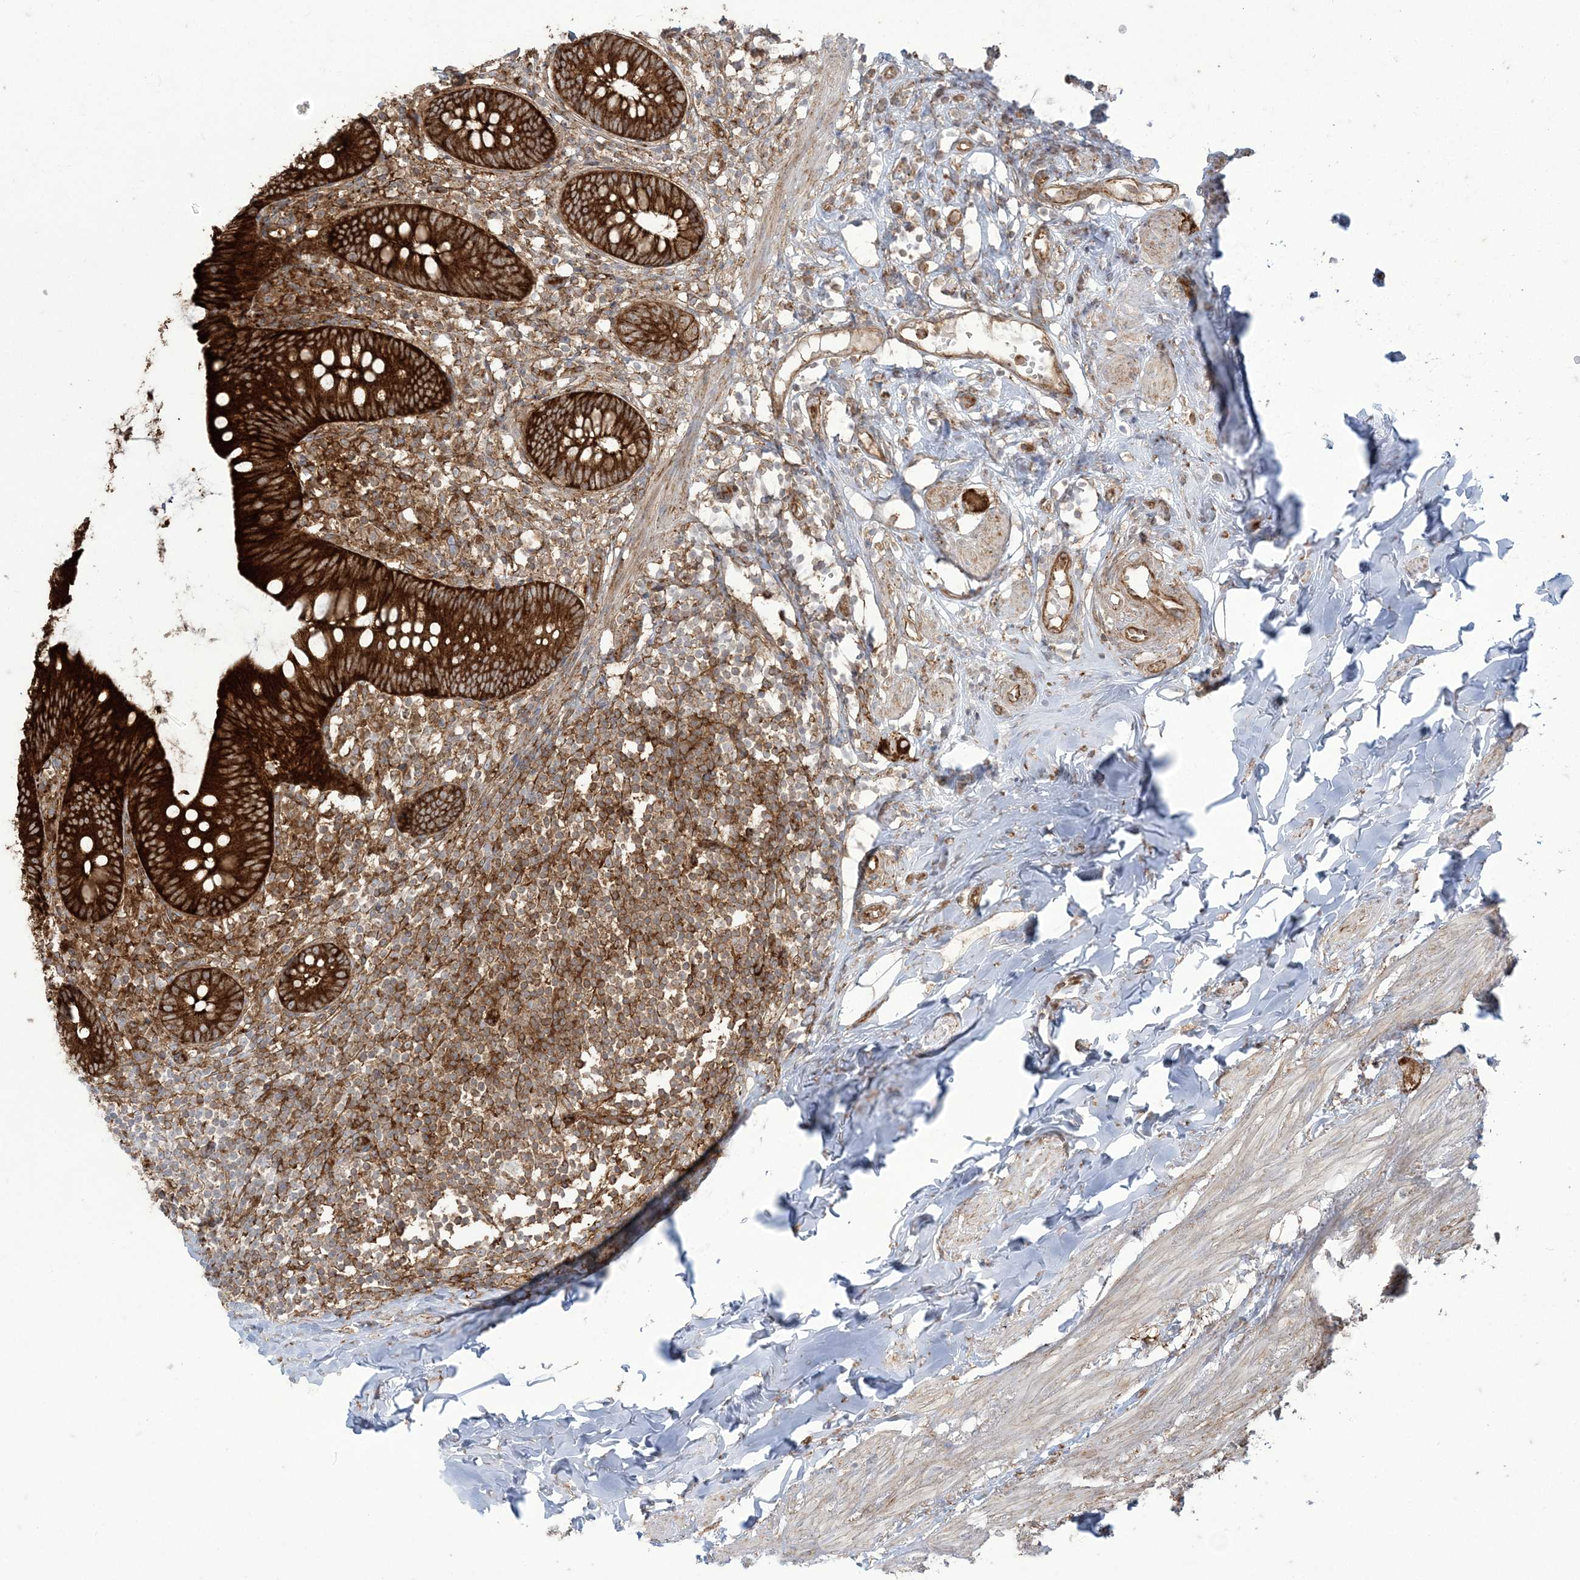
{"staining": {"intensity": "strong", "quantity": ">75%", "location": "cytoplasmic/membranous"}, "tissue": "appendix", "cell_type": "Glandular cells", "image_type": "normal", "snomed": [{"axis": "morphology", "description": "Normal tissue, NOS"}, {"axis": "topography", "description": "Appendix"}], "caption": "Appendix stained with a protein marker demonstrates strong staining in glandular cells.", "gene": "DERL3", "patient": {"sex": "female", "age": 62}}